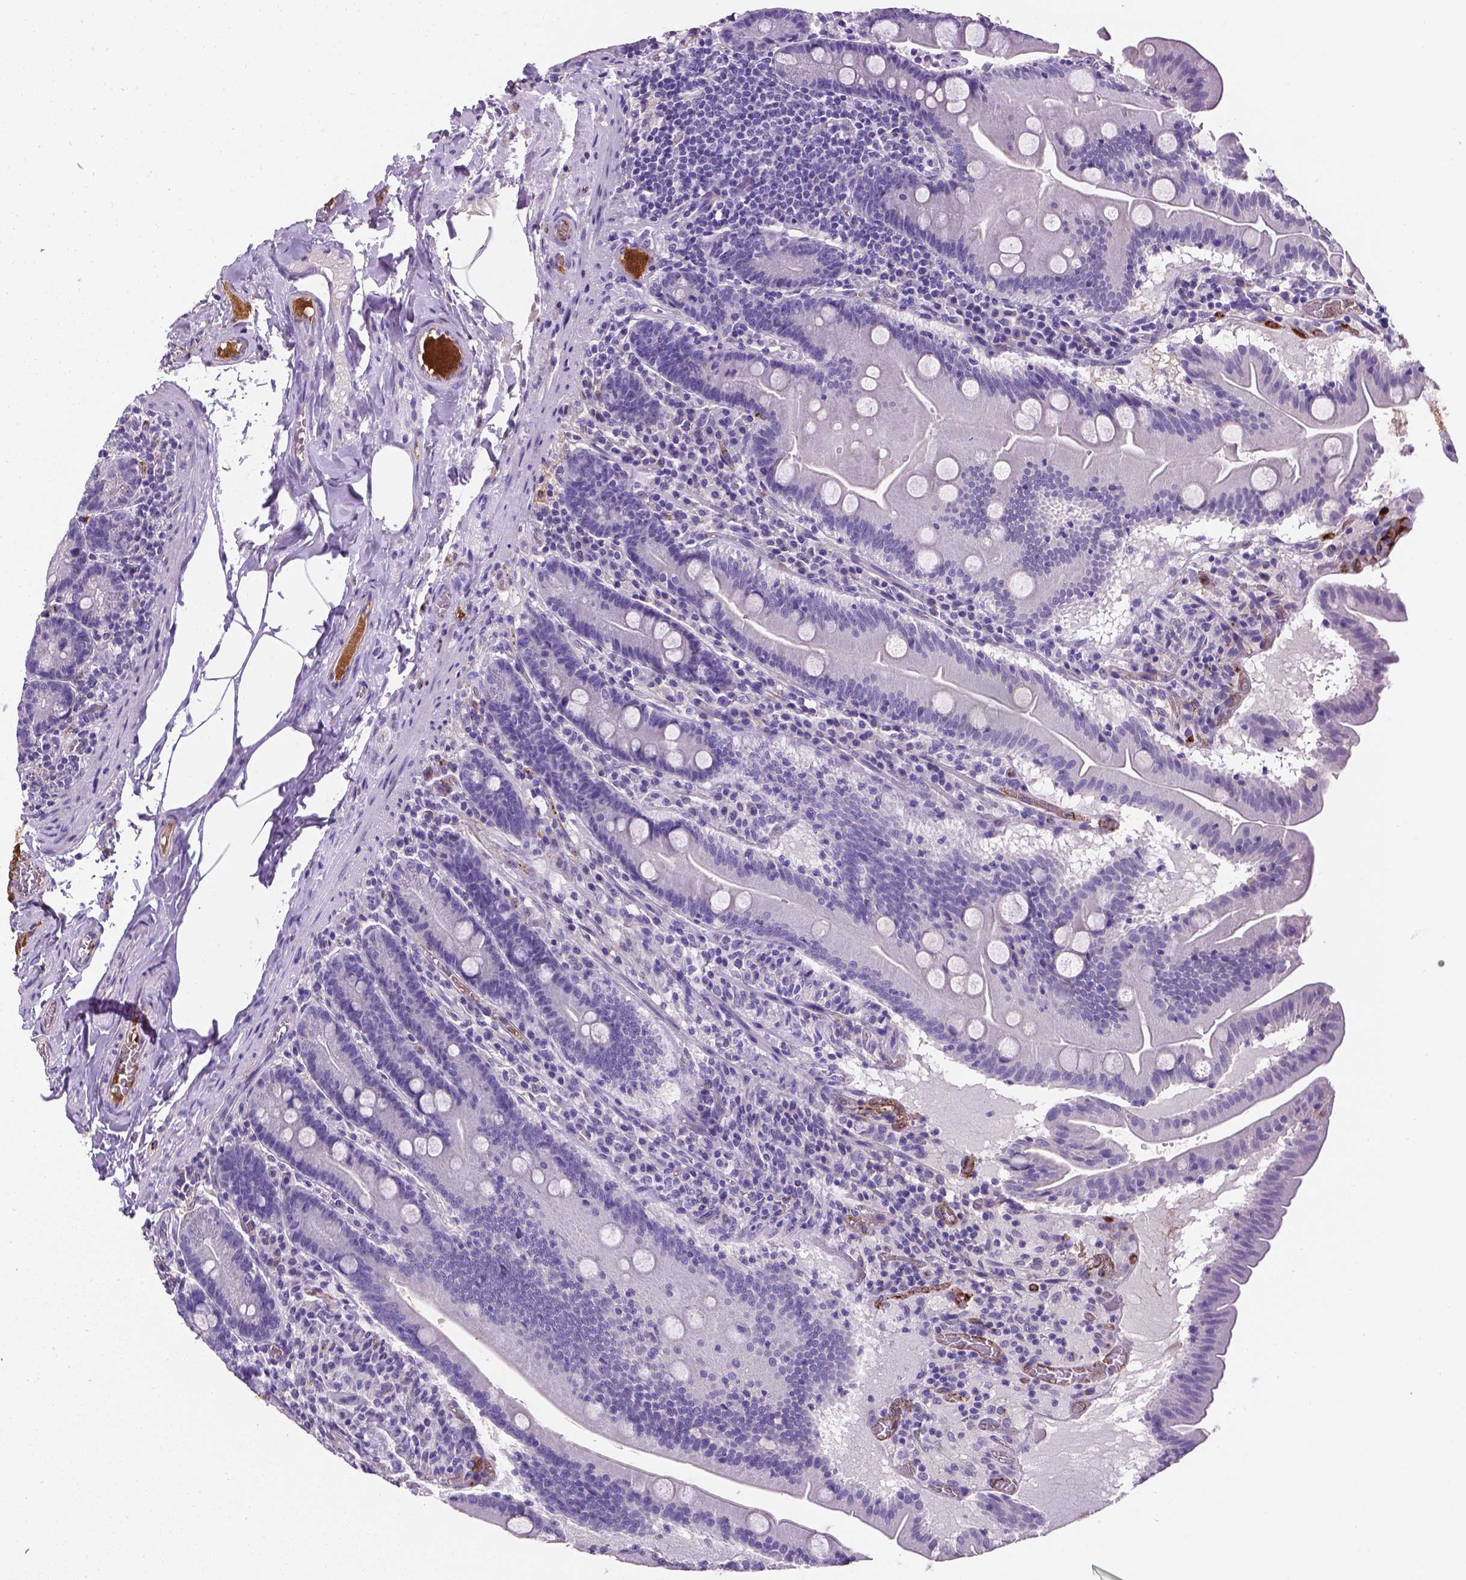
{"staining": {"intensity": "negative", "quantity": "none", "location": "none"}, "tissue": "small intestine", "cell_type": "Glandular cells", "image_type": "normal", "snomed": [{"axis": "morphology", "description": "Normal tissue, NOS"}, {"axis": "topography", "description": "Small intestine"}], "caption": "A high-resolution photomicrograph shows IHC staining of normal small intestine, which exhibits no significant expression in glandular cells. (Immunohistochemistry, brightfield microscopy, high magnification).", "gene": "APOE", "patient": {"sex": "male", "age": 37}}